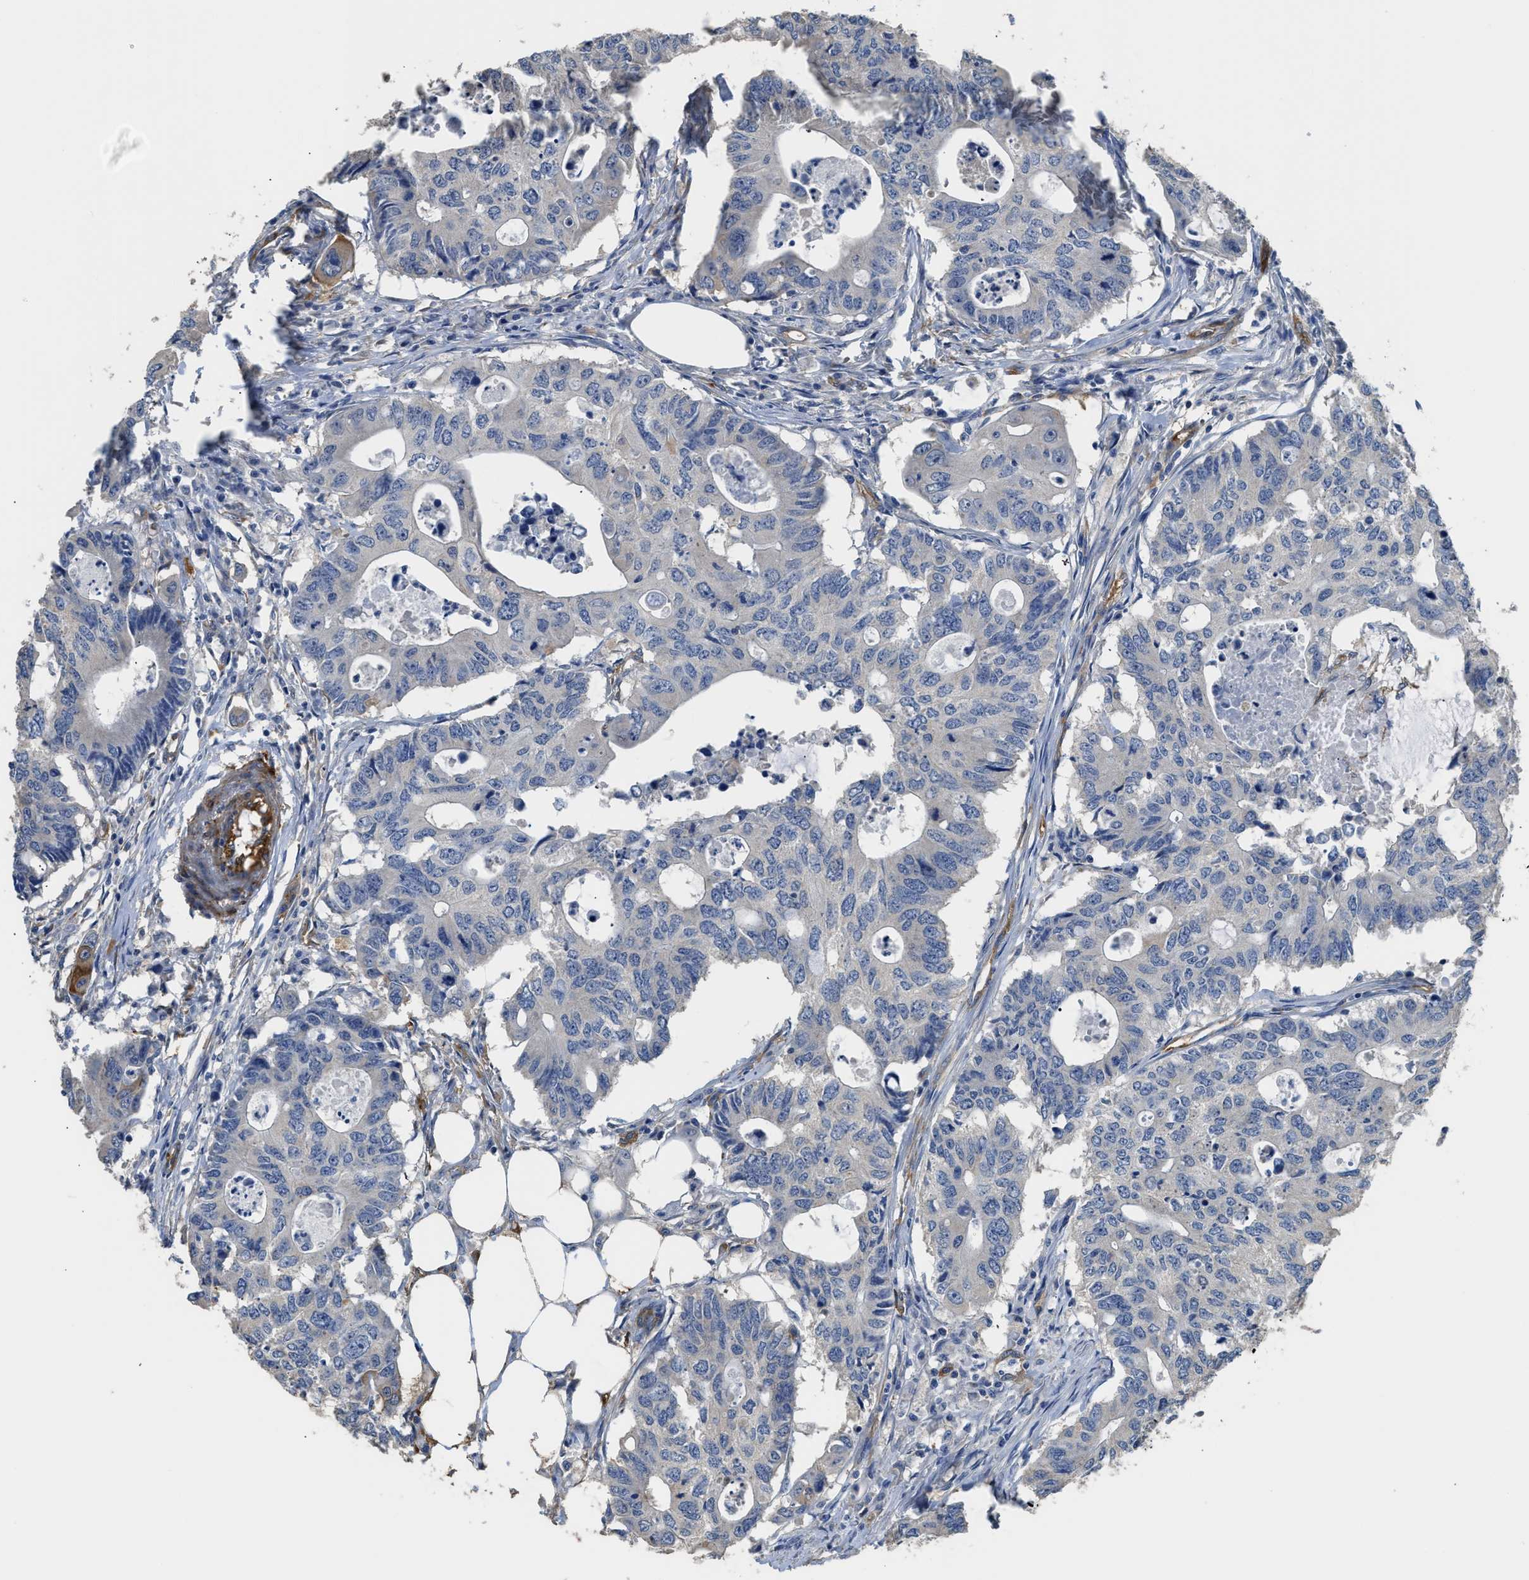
{"staining": {"intensity": "moderate", "quantity": "<25%", "location": "cytoplasmic/membranous"}, "tissue": "colorectal cancer", "cell_type": "Tumor cells", "image_type": "cancer", "snomed": [{"axis": "morphology", "description": "Adenocarcinoma, NOS"}, {"axis": "topography", "description": "Colon"}], "caption": "Colorectal adenocarcinoma stained with a brown dye demonstrates moderate cytoplasmic/membranous positive positivity in approximately <25% of tumor cells.", "gene": "ZSWIM5", "patient": {"sex": "male", "age": 71}}